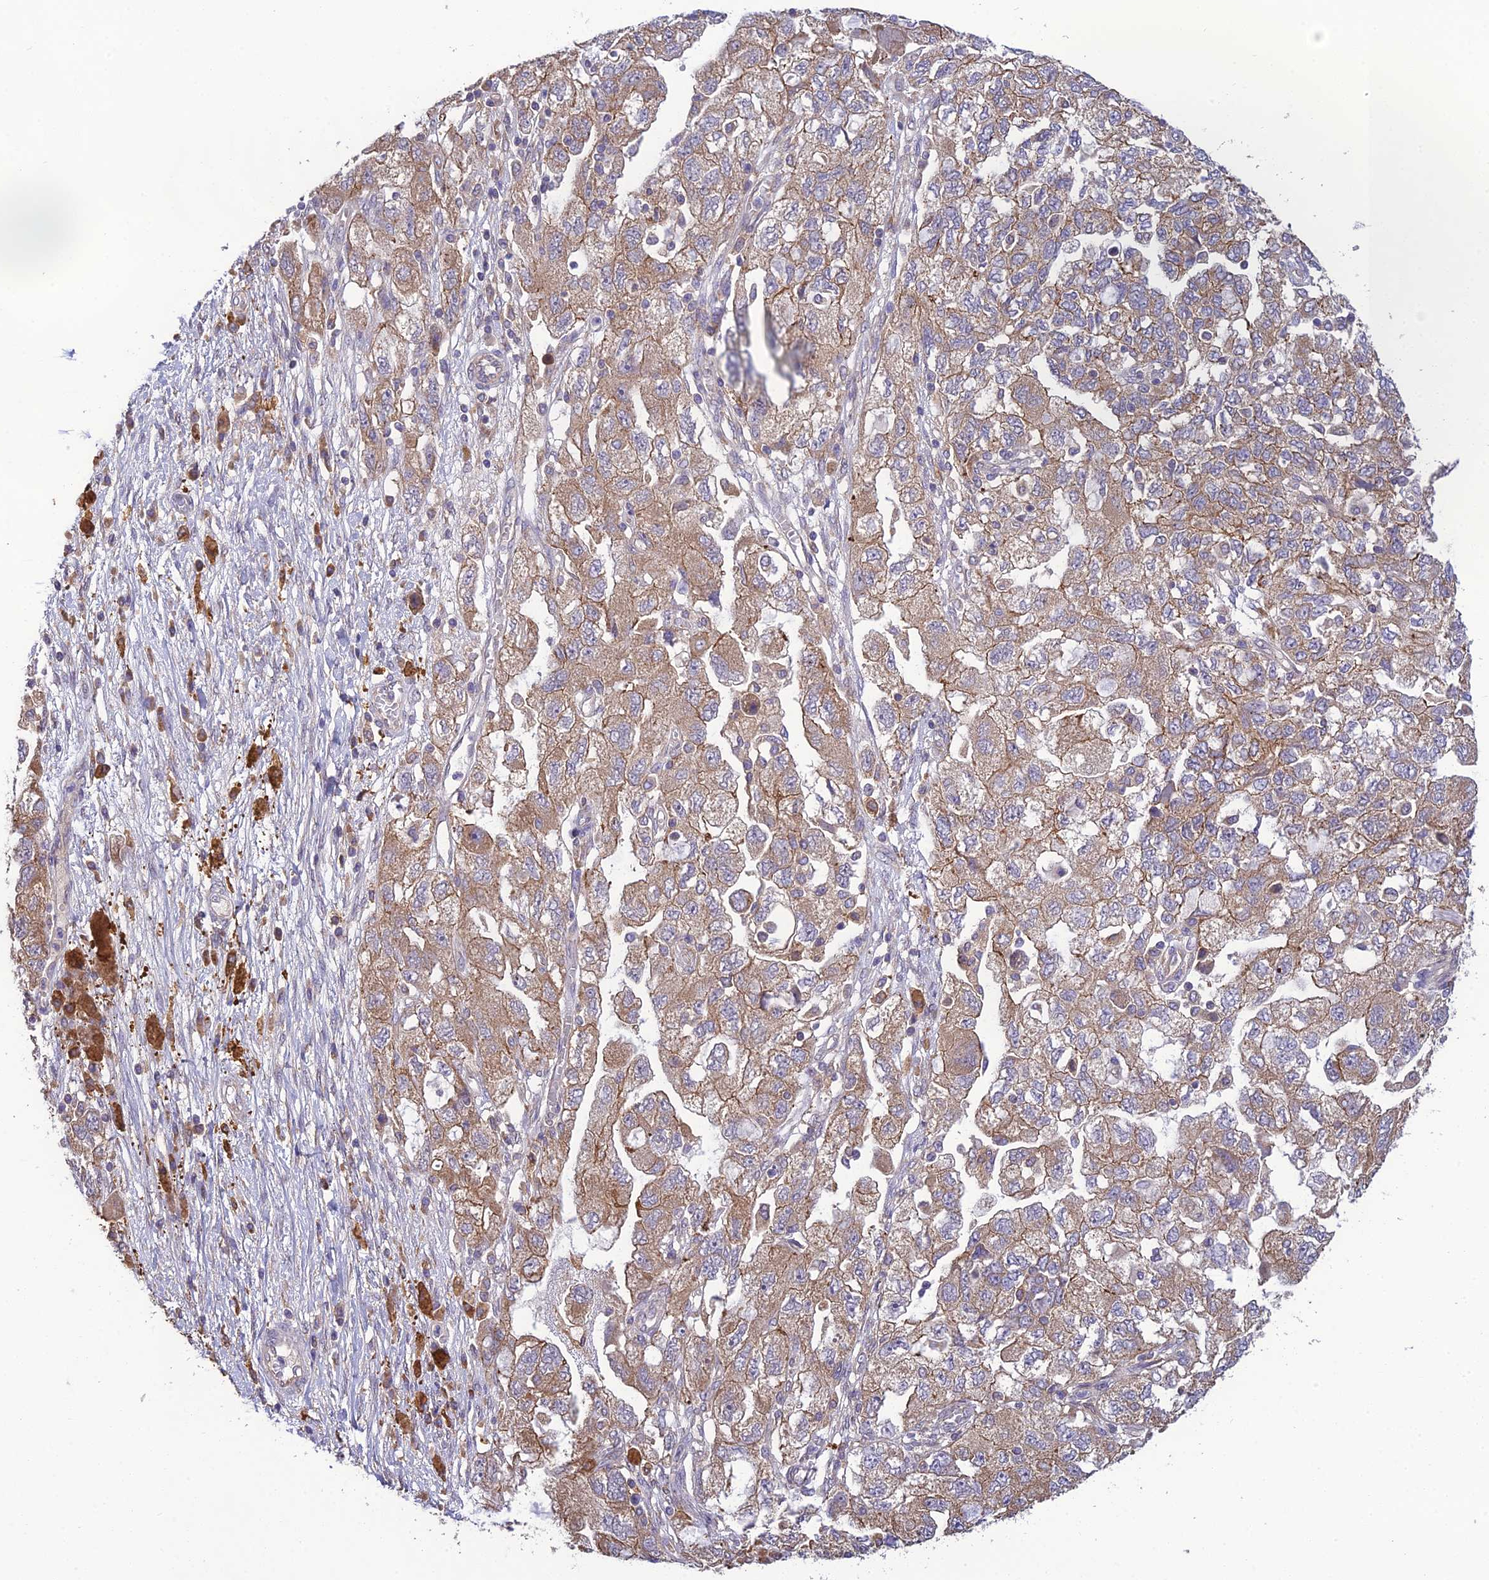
{"staining": {"intensity": "moderate", "quantity": ">75%", "location": "cytoplasmic/membranous"}, "tissue": "ovarian cancer", "cell_type": "Tumor cells", "image_type": "cancer", "snomed": [{"axis": "morphology", "description": "Carcinoma, NOS"}, {"axis": "morphology", "description": "Cystadenocarcinoma, serous, NOS"}, {"axis": "topography", "description": "Ovary"}], "caption": "Tumor cells display moderate cytoplasmic/membranous staining in approximately >75% of cells in serous cystadenocarcinoma (ovarian).", "gene": "MRNIP", "patient": {"sex": "female", "age": 69}}